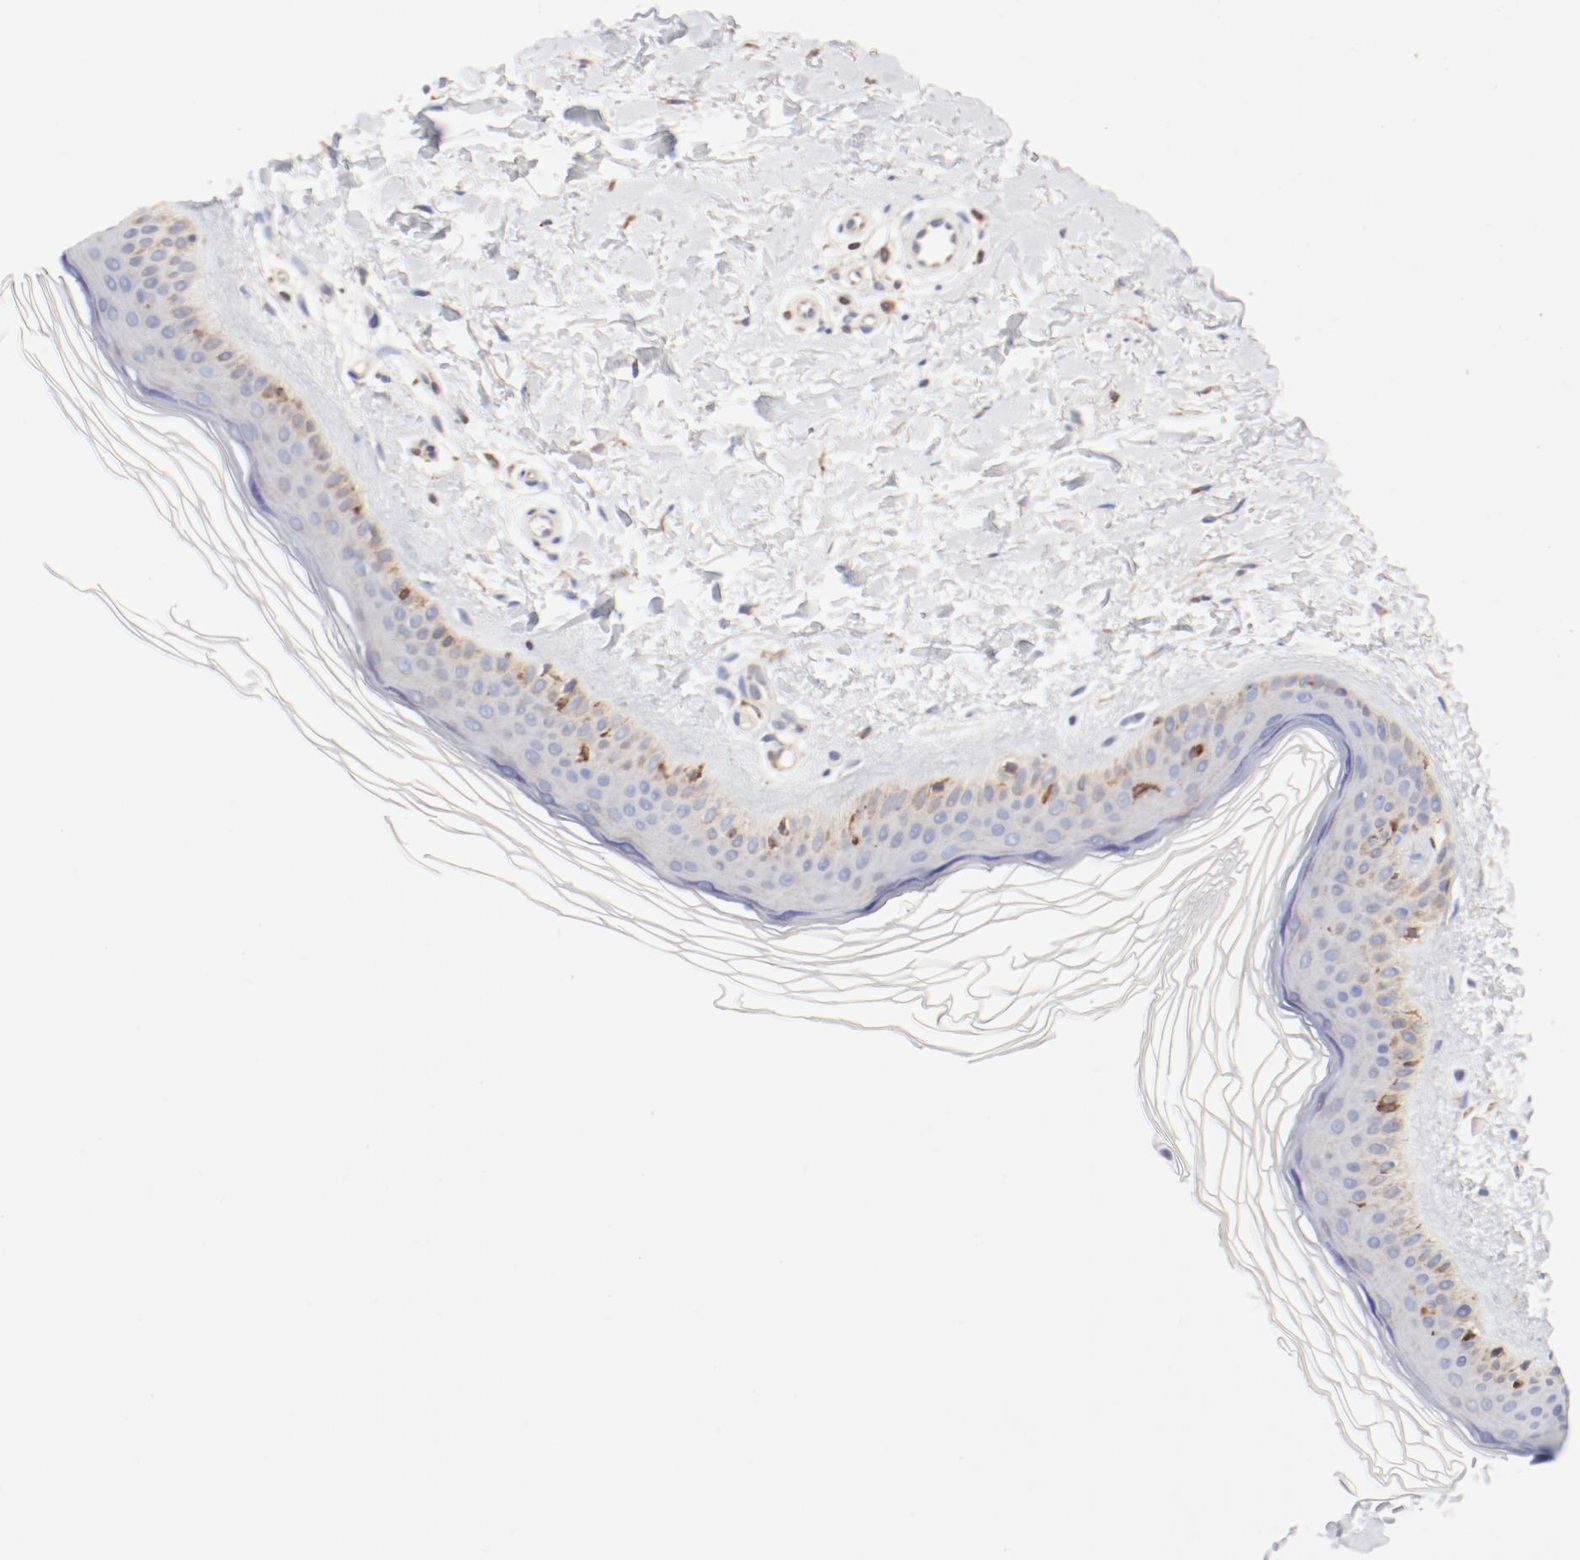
{"staining": {"intensity": "weak", "quantity": "25%-75%", "location": "cytoplasmic/membranous"}, "tissue": "skin", "cell_type": "Fibroblasts", "image_type": "normal", "snomed": [{"axis": "morphology", "description": "Normal tissue, NOS"}, {"axis": "topography", "description": "Skin"}], "caption": "DAB (3,3'-diaminobenzidine) immunohistochemical staining of unremarkable skin exhibits weak cytoplasmic/membranous protein positivity in approximately 25%-75% of fibroblasts.", "gene": "PDPK1", "patient": {"sex": "female", "age": 19}}